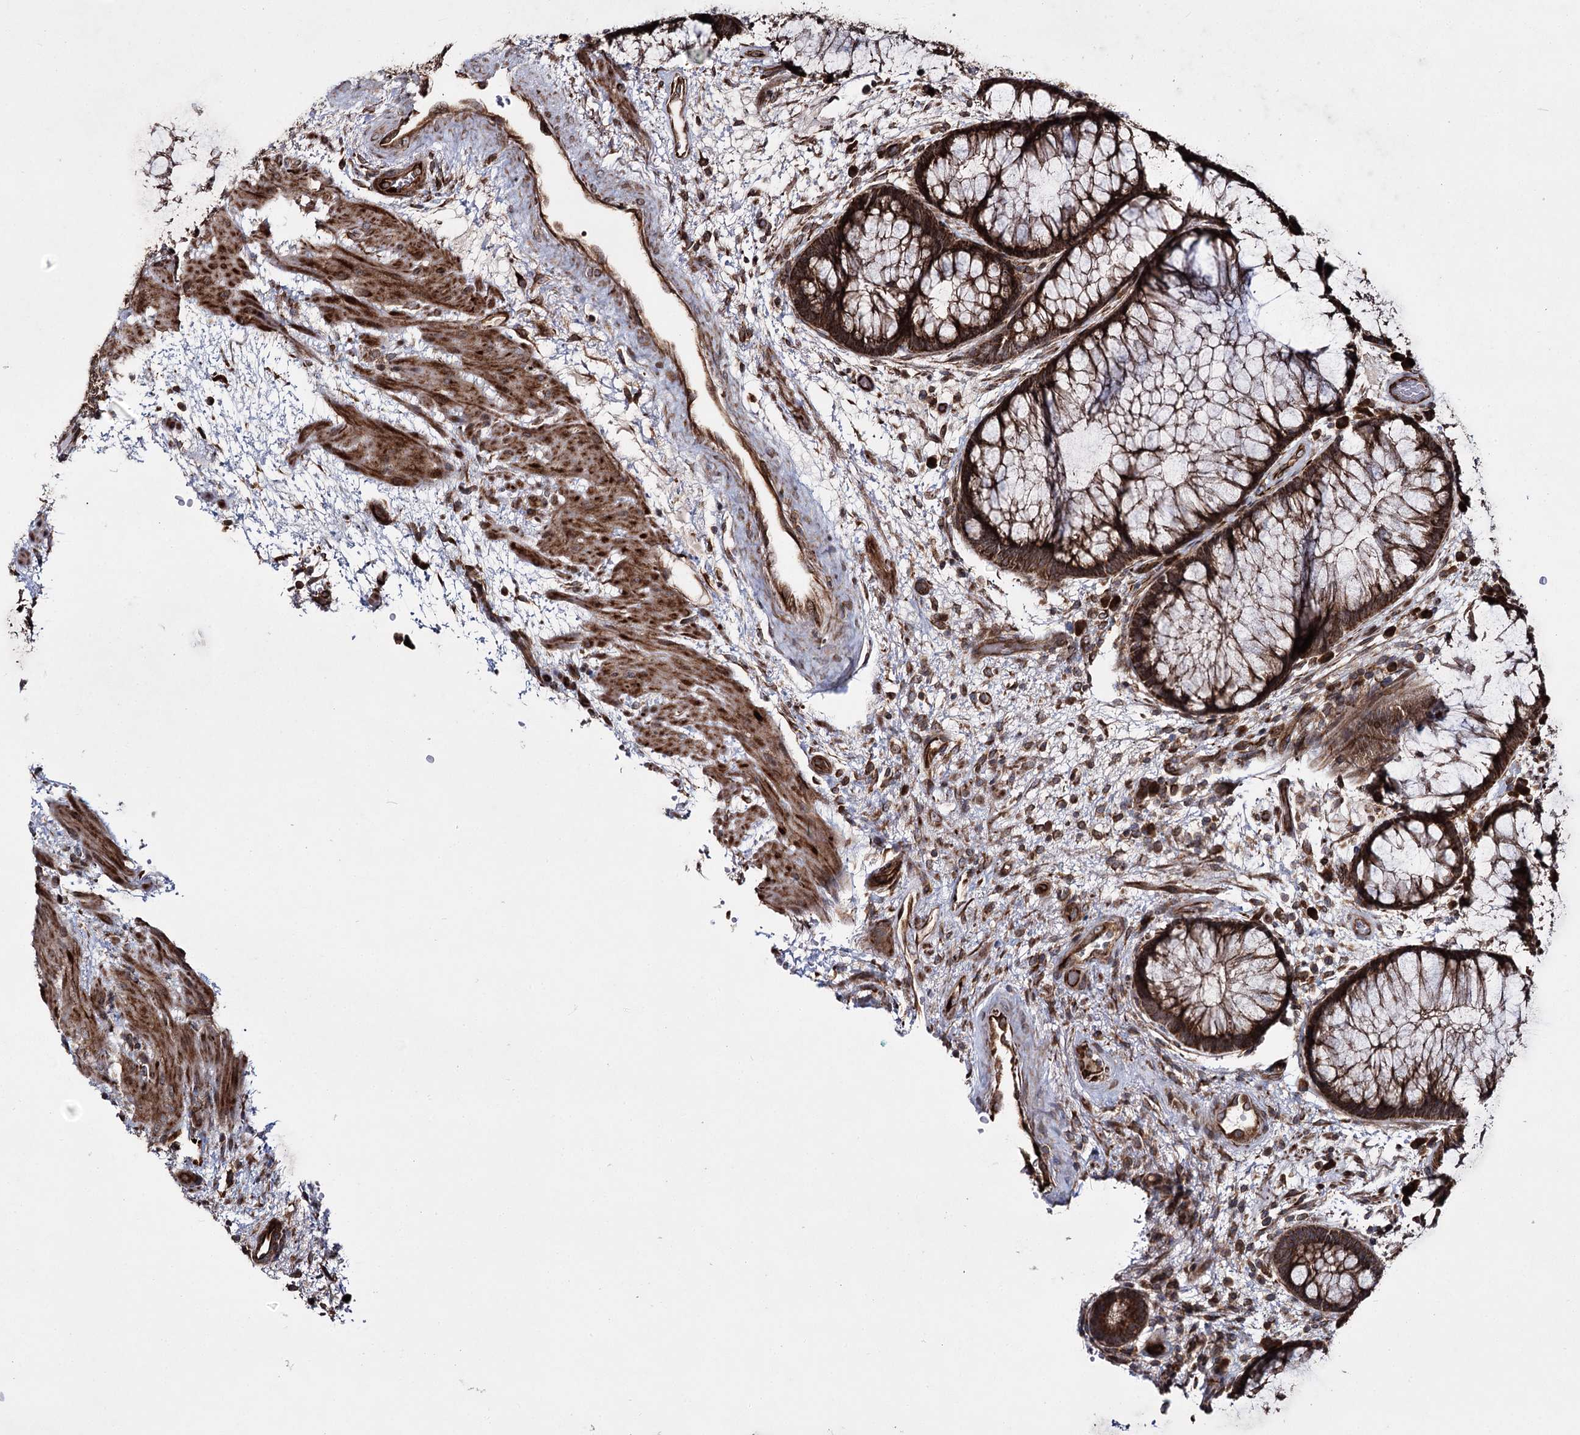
{"staining": {"intensity": "strong", "quantity": ">75%", "location": "cytoplasmic/membranous"}, "tissue": "rectum", "cell_type": "Glandular cells", "image_type": "normal", "snomed": [{"axis": "morphology", "description": "Normal tissue, NOS"}, {"axis": "topography", "description": "Rectum"}], "caption": "Immunohistochemistry staining of benign rectum, which exhibits high levels of strong cytoplasmic/membranous positivity in about >75% of glandular cells indicating strong cytoplasmic/membranous protein positivity. The staining was performed using DAB (brown) for protein detection and nuclei were counterstained in hematoxylin (blue).", "gene": "HECTD2", "patient": {"sex": "male", "age": 51}}